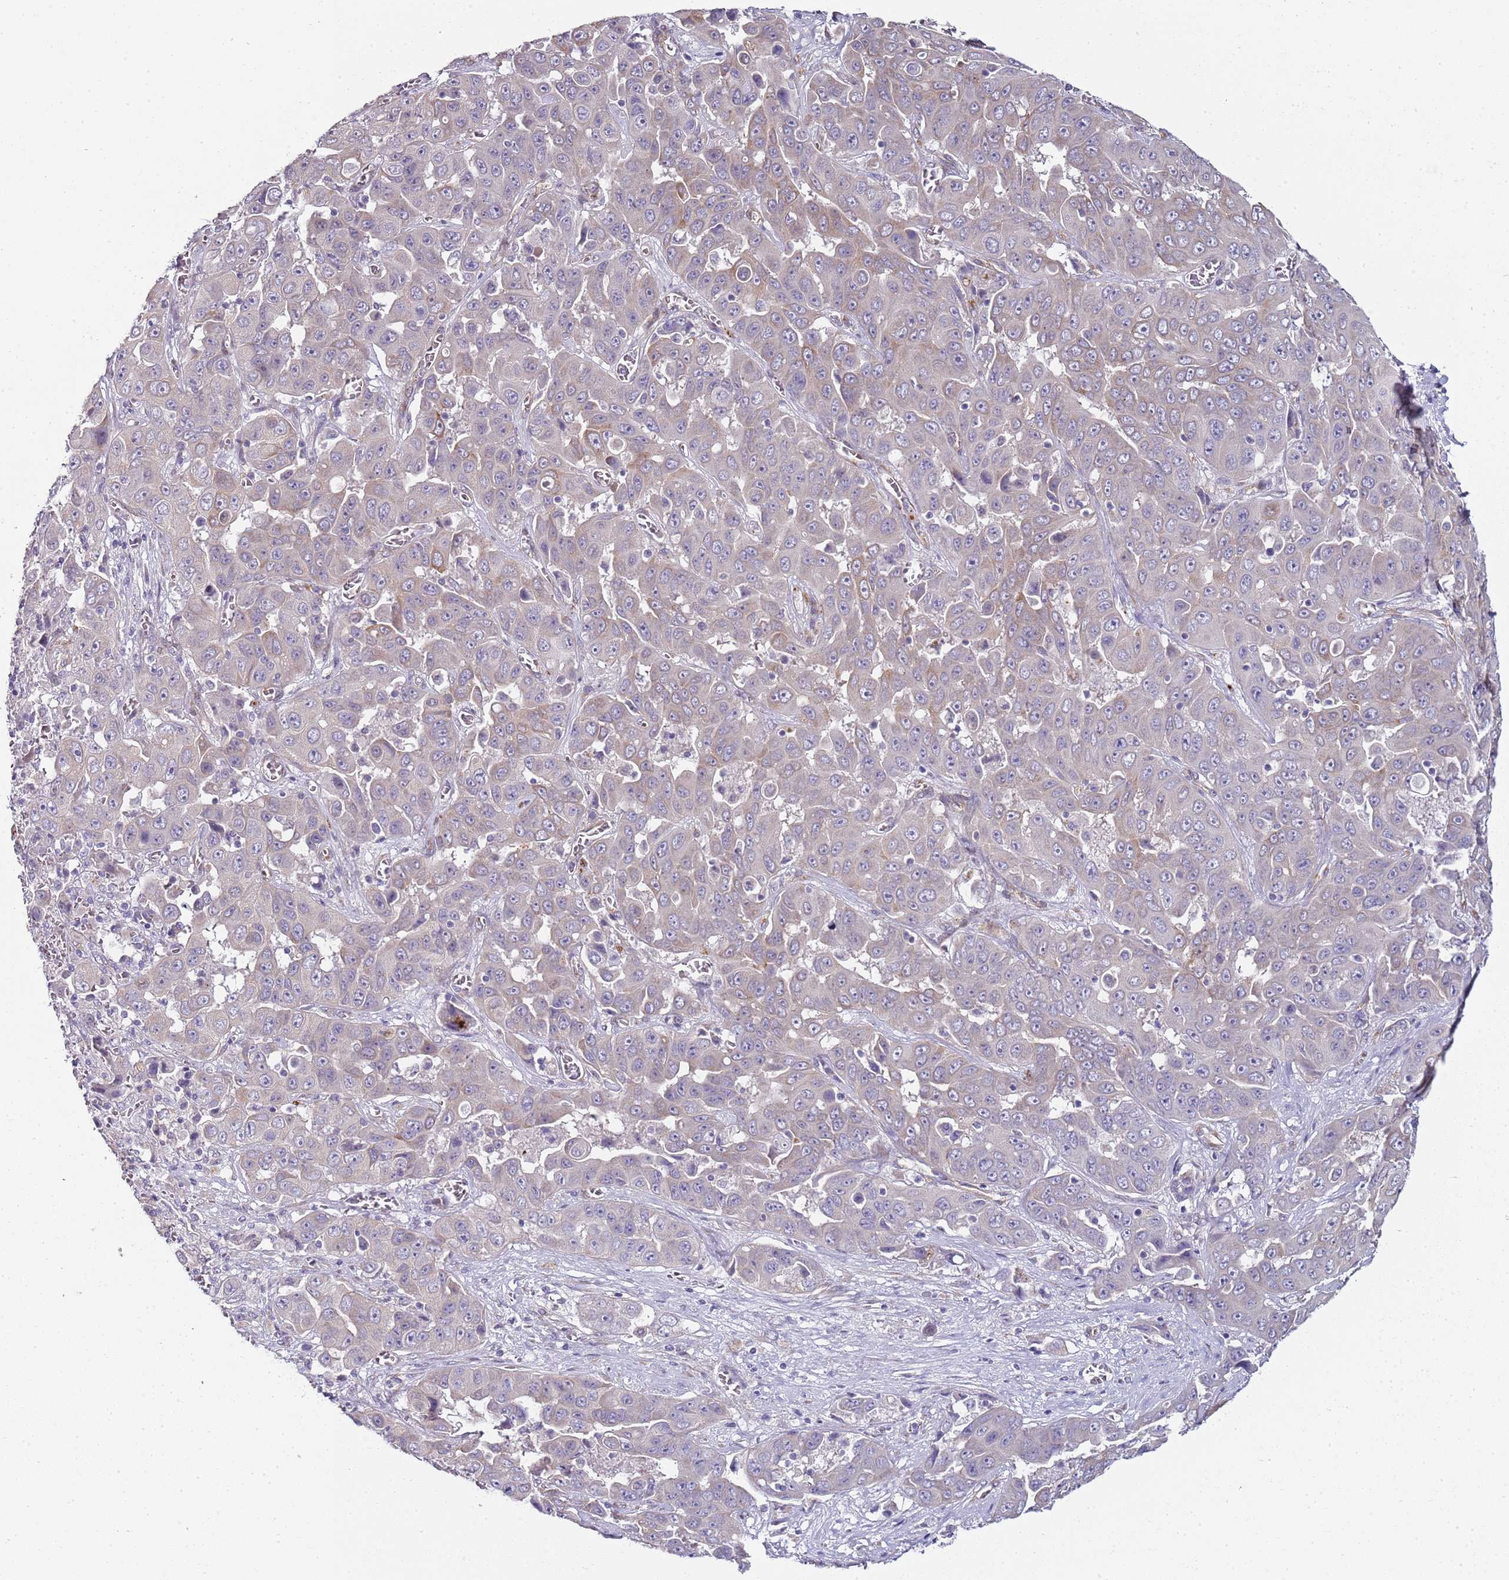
{"staining": {"intensity": "weak", "quantity": "<25%", "location": "cytoplasmic/membranous"}, "tissue": "liver cancer", "cell_type": "Tumor cells", "image_type": "cancer", "snomed": [{"axis": "morphology", "description": "Cholangiocarcinoma"}, {"axis": "topography", "description": "Liver"}], "caption": "This histopathology image is of liver cancer stained with immunohistochemistry to label a protein in brown with the nuclei are counter-stained blue. There is no expression in tumor cells.", "gene": "TBC1D9", "patient": {"sex": "female", "age": 52}}